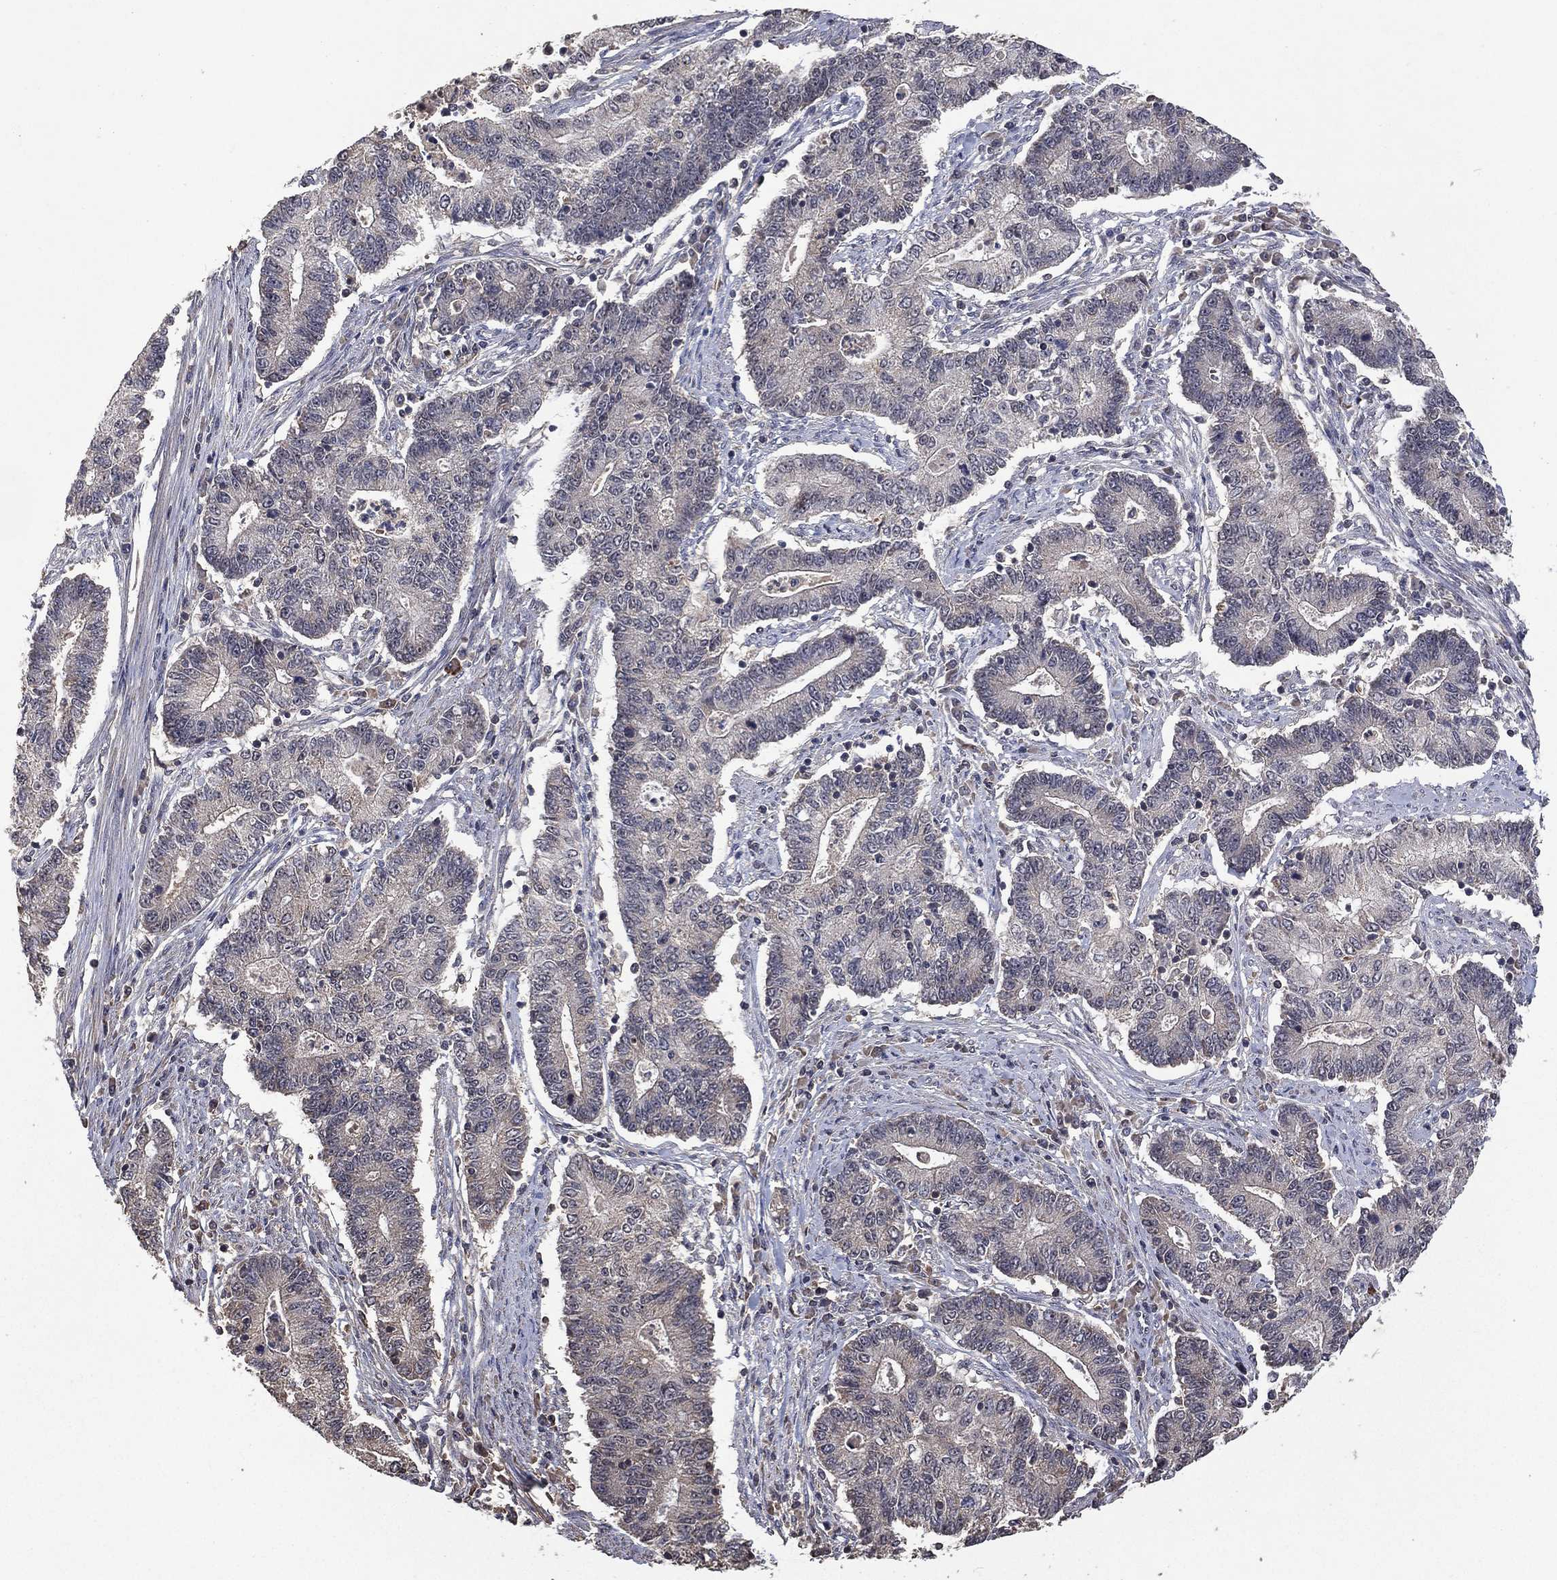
{"staining": {"intensity": "negative", "quantity": "none", "location": "none"}, "tissue": "endometrial cancer", "cell_type": "Tumor cells", "image_type": "cancer", "snomed": [{"axis": "morphology", "description": "Adenocarcinoma, NOS"}, {"axis": "topography", "description": "Uterus"}, {"axis": "topography", "description": "Endometrium"}], "caption": "This is a image of immunohistochemistry (IHC) staining of adenocarcinoma (endometrial), which shows no positivity in tumor cells.", "gene": "NELFCD", "patient": {"sex": "female", "age": 54}}